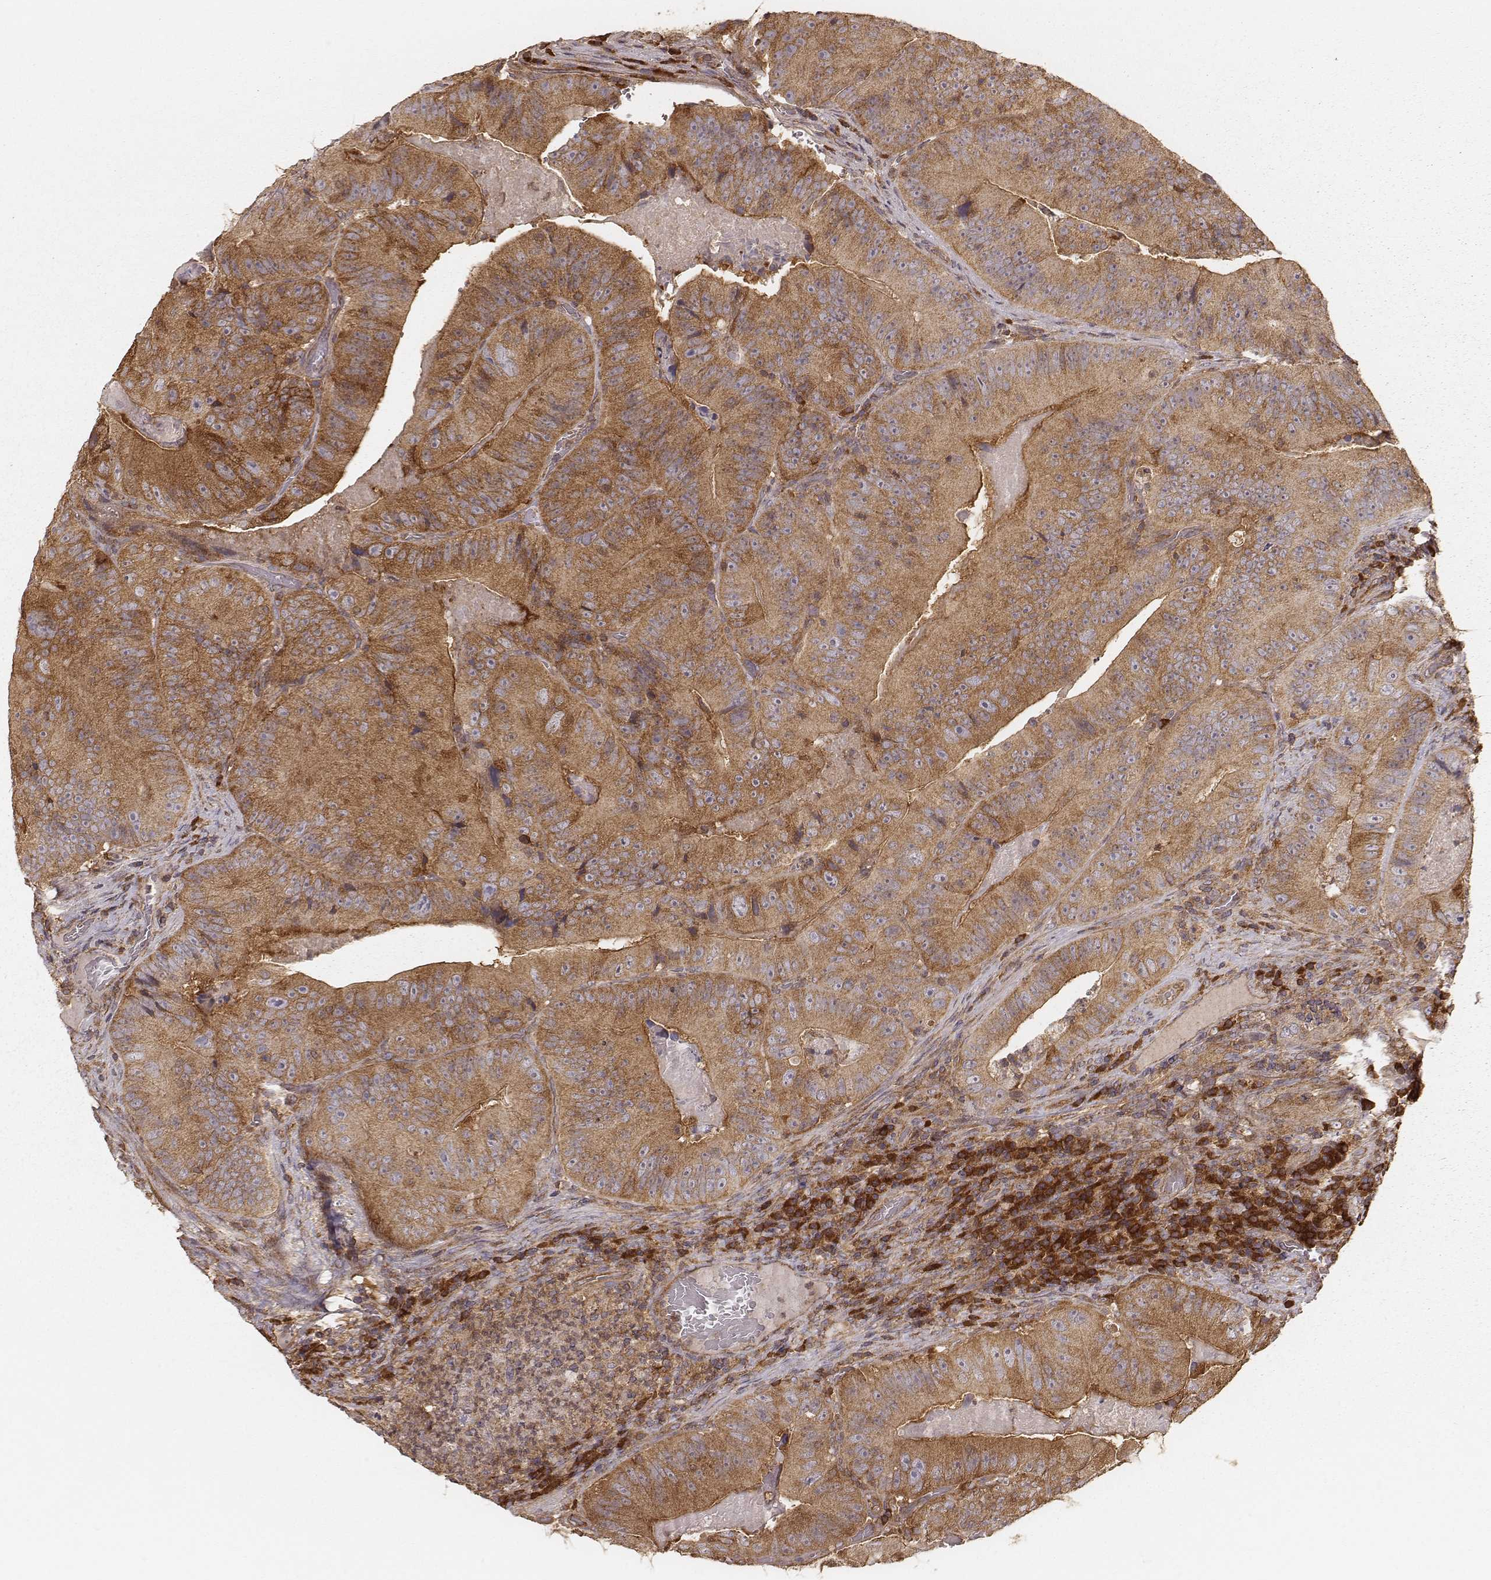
{"staining": {"intensity": "moderate", "quantity": ">75%", "location": "cytoplasmic/membranous"}, "tissue": "colorectal cancer", "cell_type": "Tumor cells", "image_type": "cancer", "snomed": [{"axis": "morphology", "description": "Adenocarcinoma, NOS"}, {"axis": "topography", "description": "Colon"}], "caption": "Protein expression analysis of human colorectal cancer (adenocarcinoma) reveals moderate cytoplasmic/membranous positivity in about >75% of tumor cells.", "gene": "CARS1", "patient": {"sex": "female", "age": 86}}